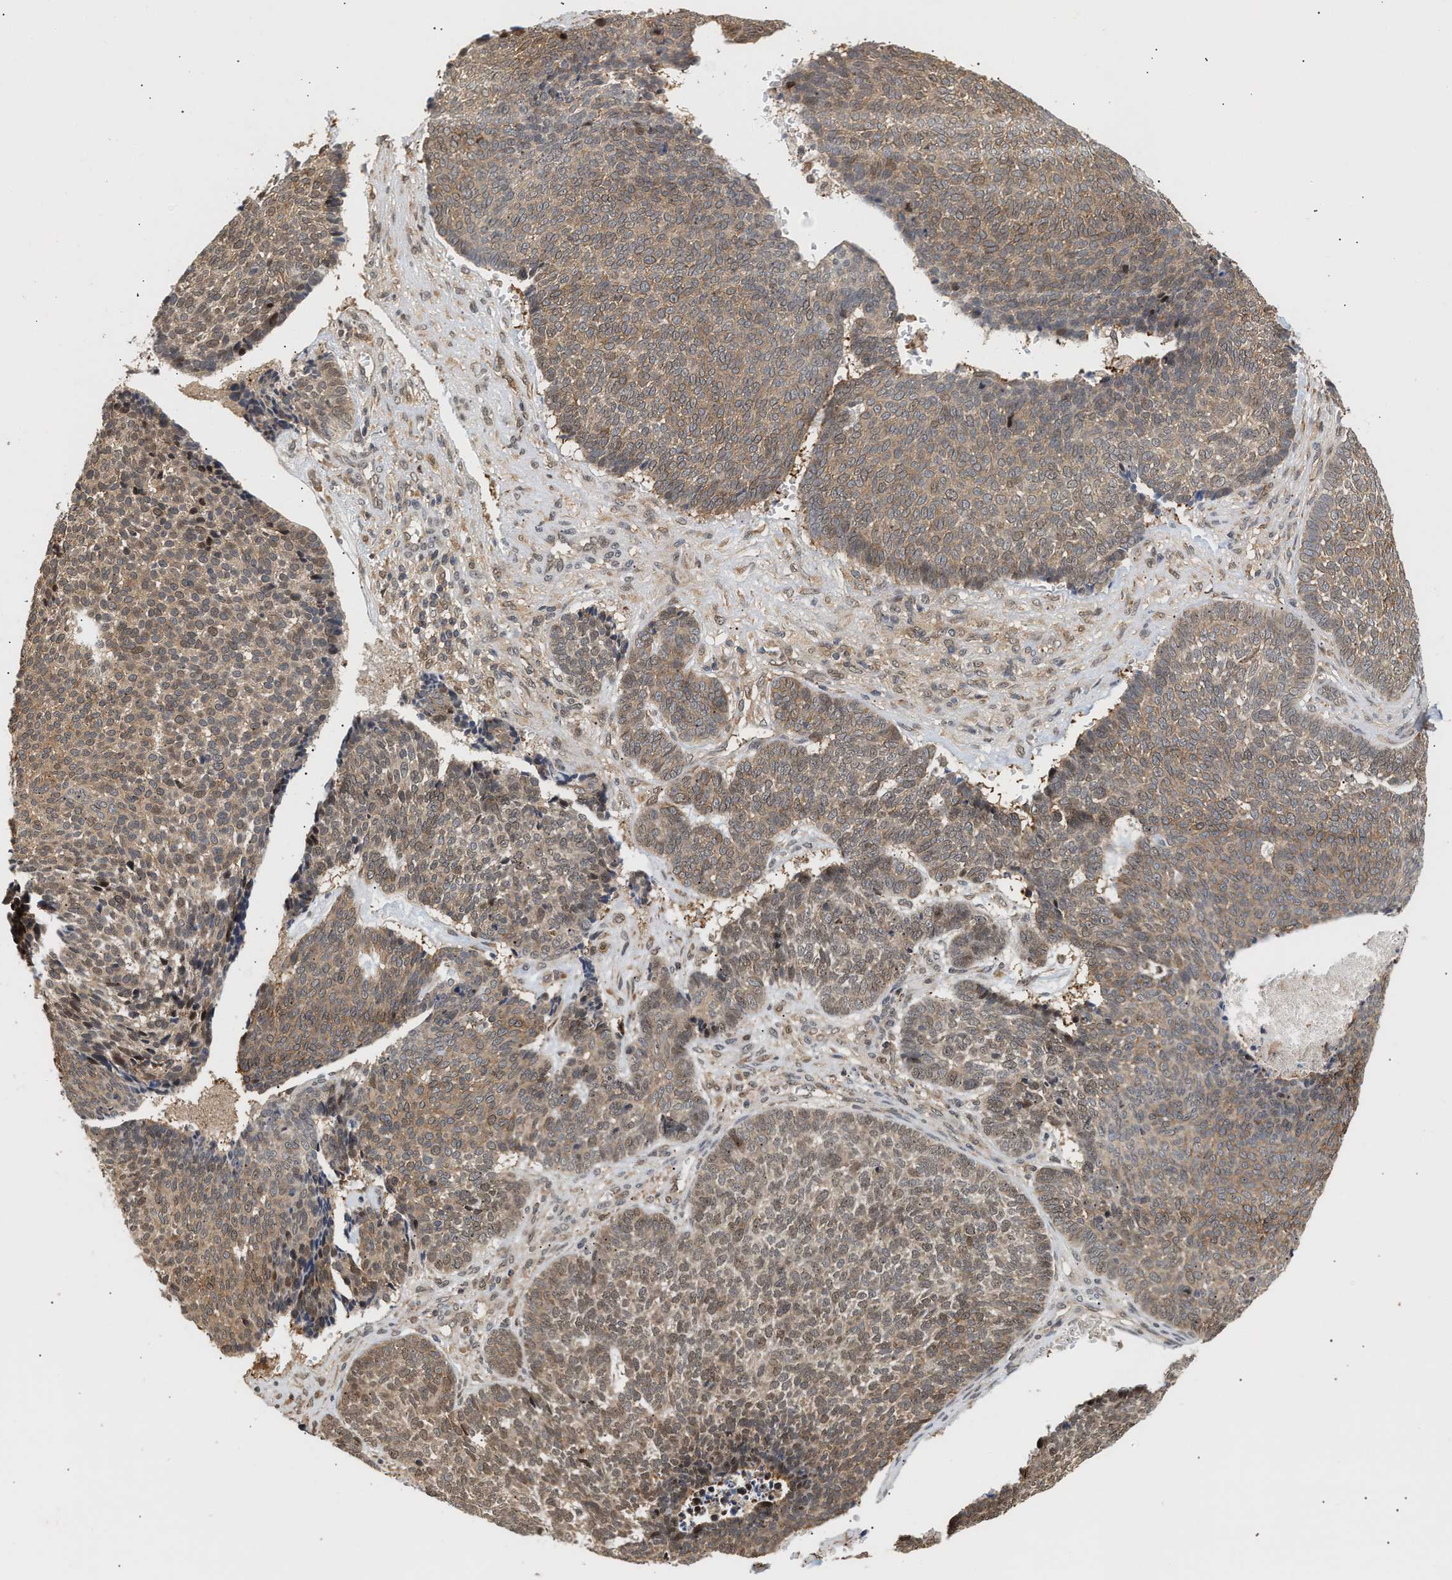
{"staining": {"intensity": "moderate", "quantity": ">75%", "location": "cytoplasmic/membranous,nuclear"}, "tissue": "skin cancer", "cell_type": "Tumor cells", "image_type": "cancer", "snomed": [{"axis": "morphology", "description": "Basal cell carcinoma"}, {"axis": "topography", "description": "Skin"}], "caption": "Protein expression analysis of human basal cell carcinoma (skin) reveals moderate cytoplasmic/membranous and nuclear staining in approximately >75% of tumor cells. The staining is performed using DAB brown chromogen to label protein expression. The nuclei are counter-stained blue using hematoxylin.", "gene": "ABHD5", "patient": {"sex": "male", "age": 84}}